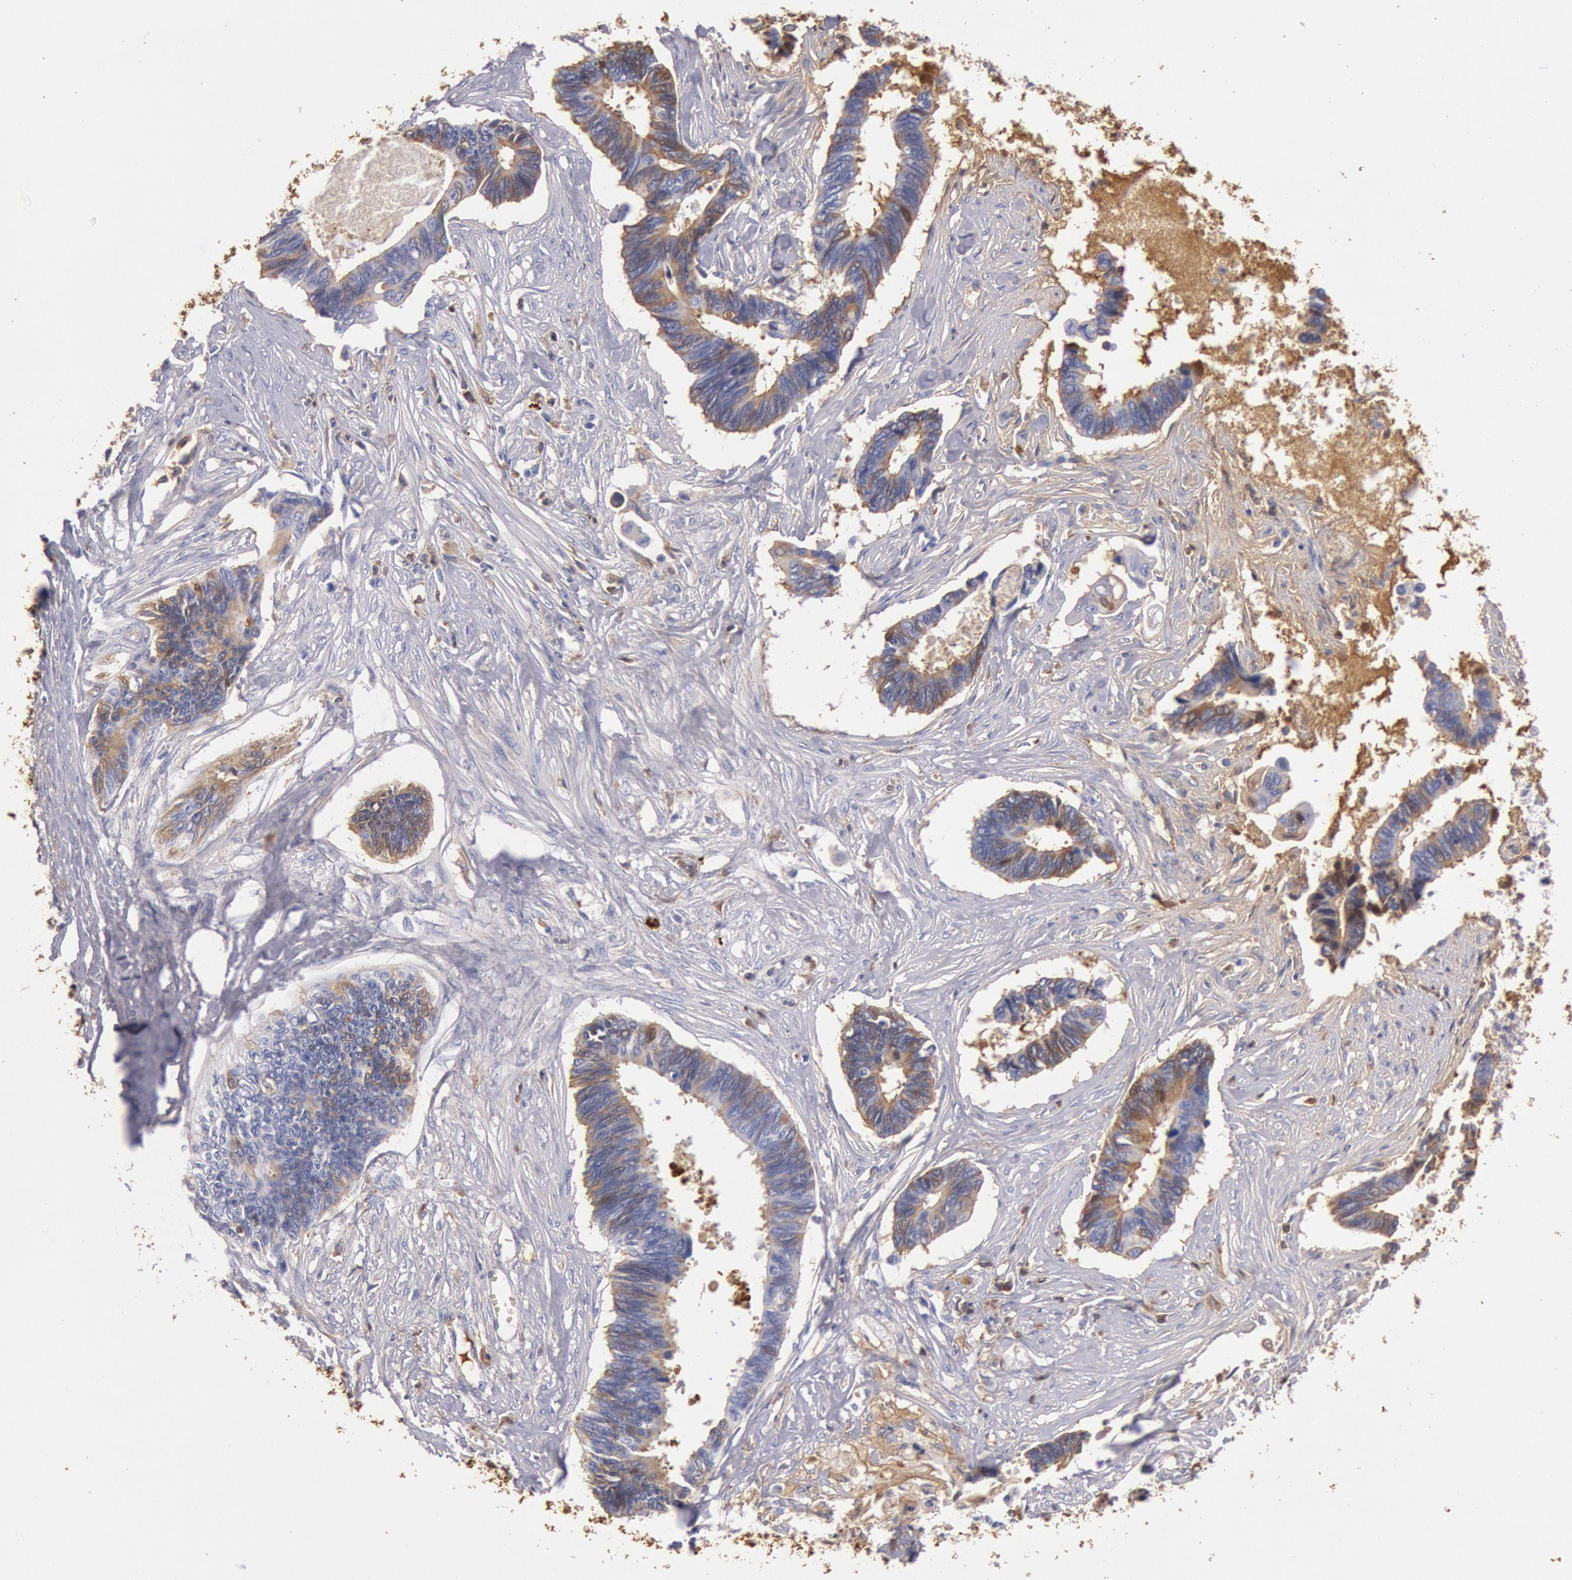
{"staining": {"intensity": "moderate", "quantity": "25%-75%", "location": "cytoplasmic/membranous"}, "tissue": "pancreatic cancer", "cell_type": "Tumor cells", "image_type": "cancer", "snomed": [{"axis": "morphology", "description": "Adenocarcinoma, NOS"}, {"axis": "topography", "description": "Pancreas"}], "caption": "An image showing moderate cytoplasmic/membranous staining in approximately 25%-75% of tumor cells in pancreatic cancer (adenocarcinoma), as visualized by brown immunohistochemical staining.", "gene": "IGHA1", "patient": {"sex": "female", "age": 70}}